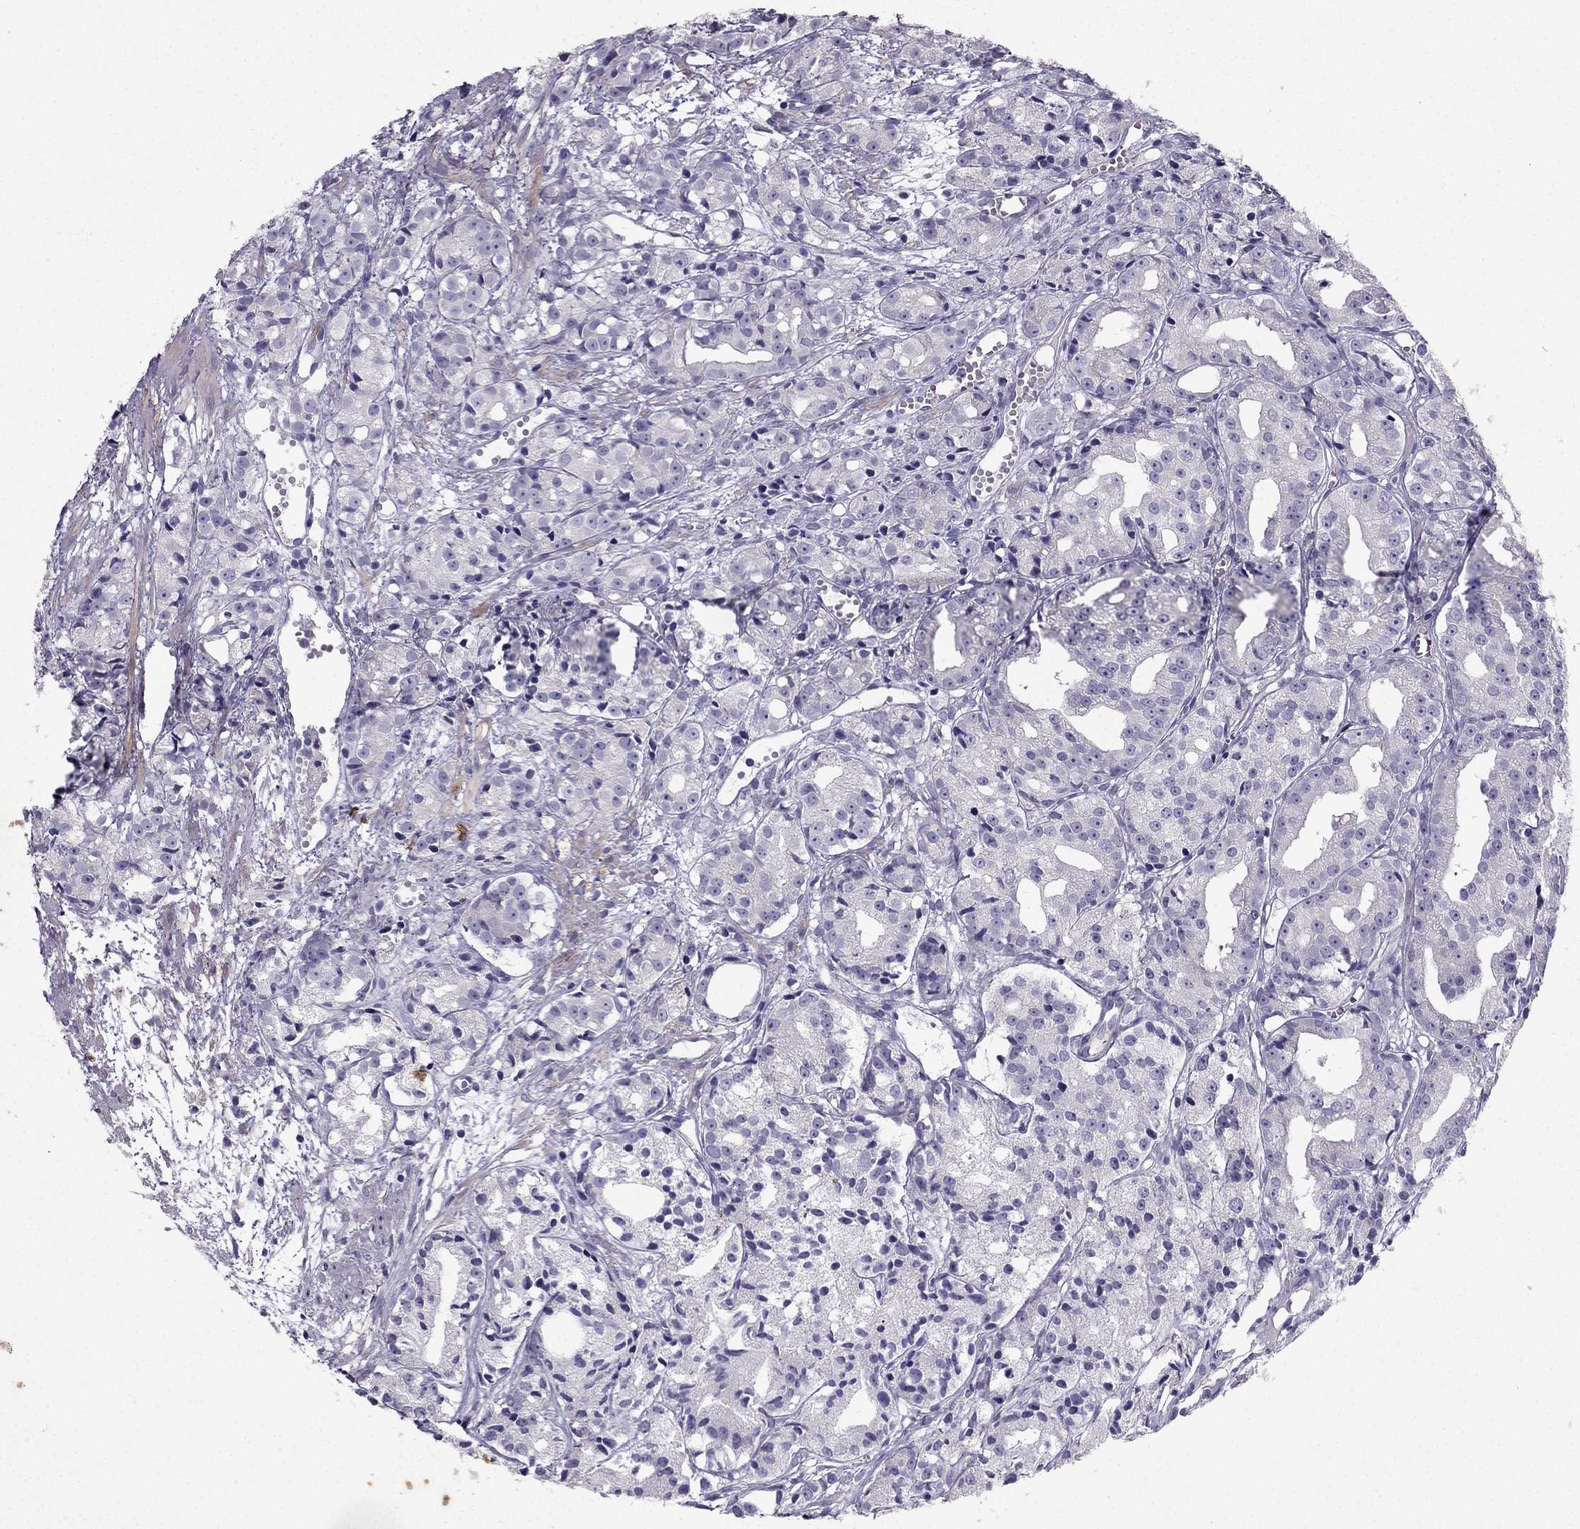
{"staining": {"intensity": "negative", "quantity": "none", "location": "none"}, "tissue": "prostate cancer", "cell_type": "Tumor cells", "image_type": "cancer", "snomed": [{"axis": "morphology", "description": "Adenocarcinoma, Medium grade"}, {"axis": "topography", "description": "Prostate"}], "caption": "Adenocarcinoma (medium-grade) (prostate) was stained to show a protein in brown. There is no significant staining in tumor cells.", "gene": "SYT5", "patient": {"sex": "male", "age": 74}}